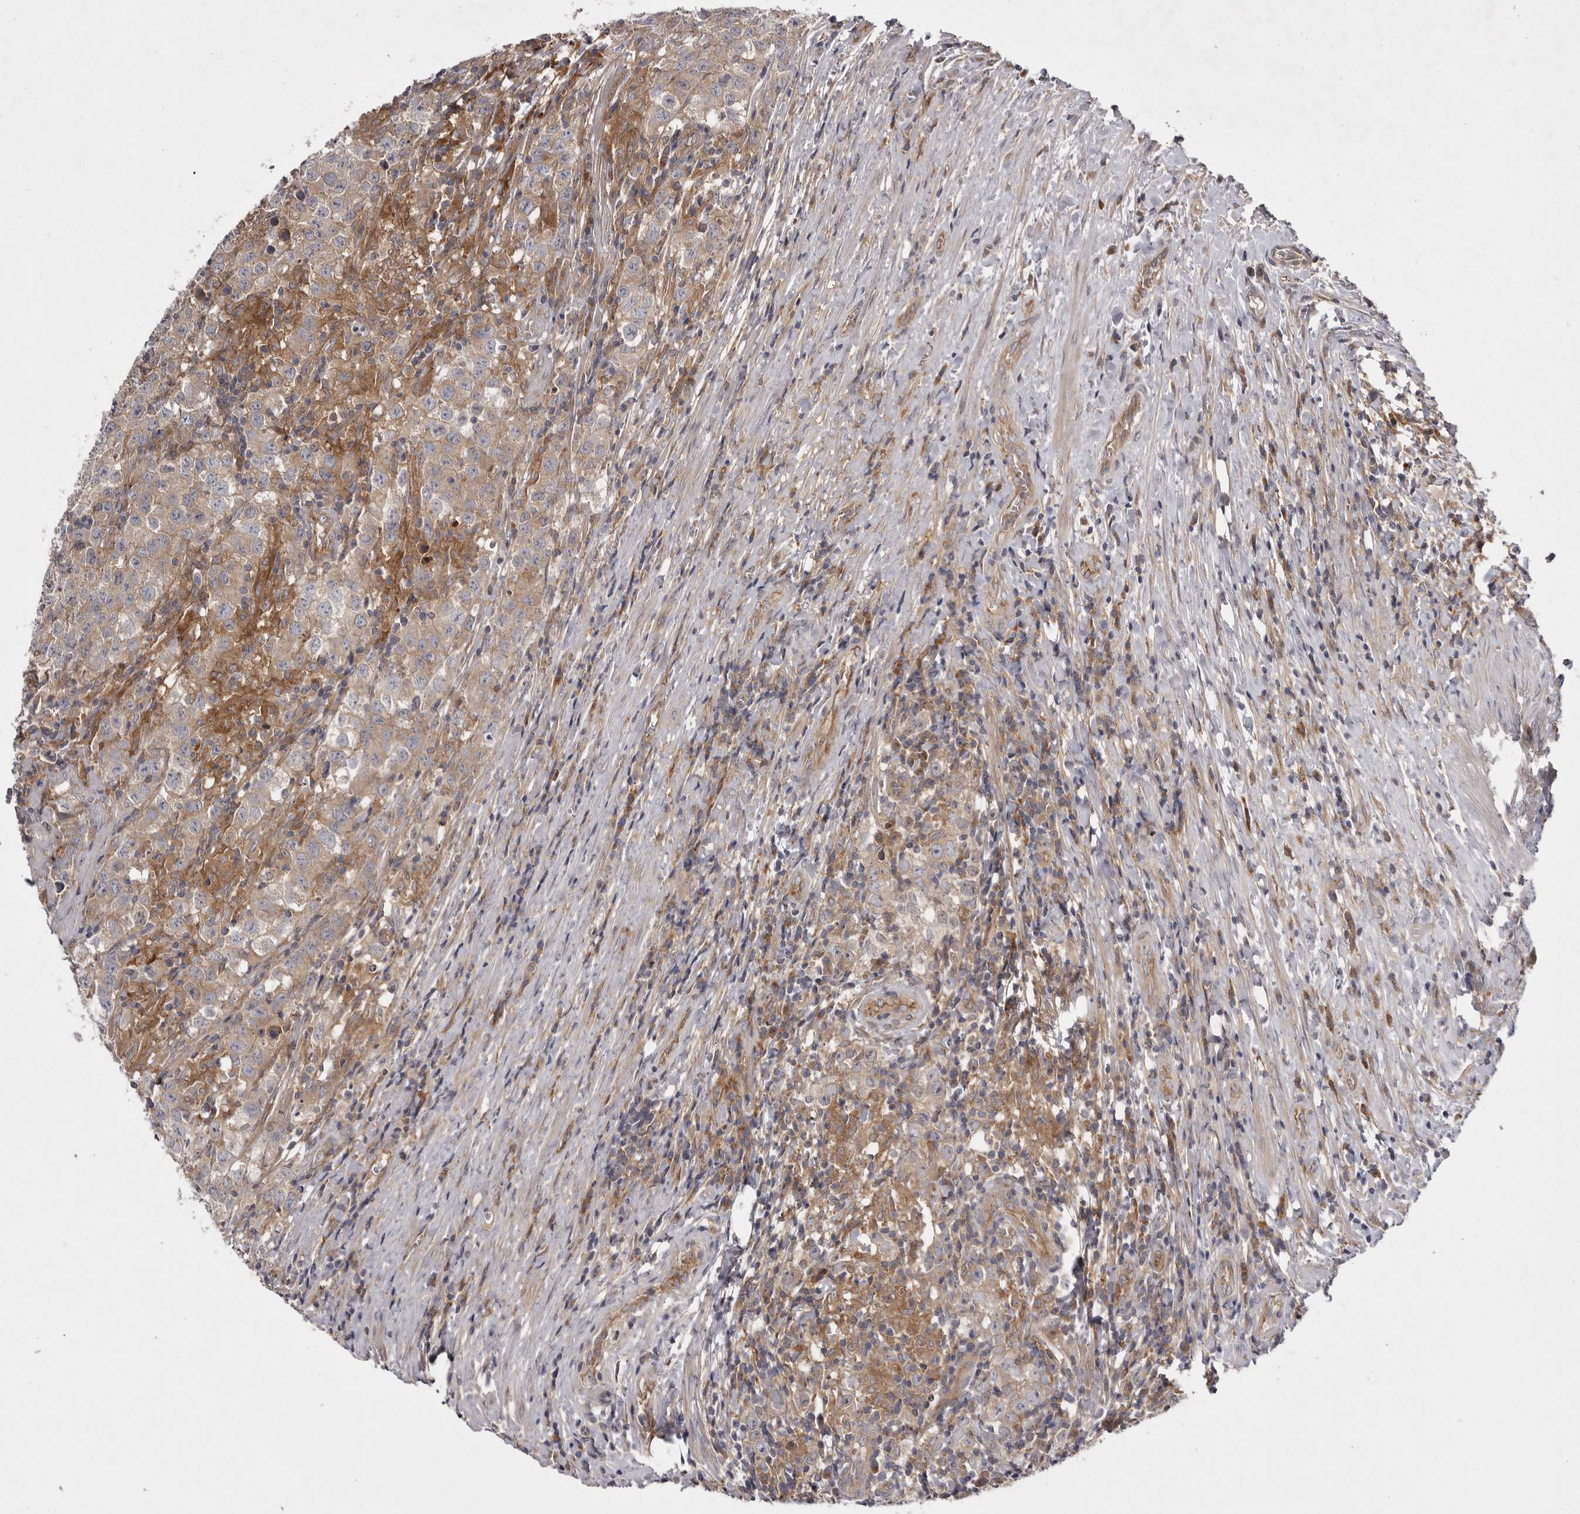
{"staining": {"intensity": "weak", "quantity": "25%-75%", "location": "cytoplasmic/membranous"}, "tissue": "testis cancer", "cell_type": "Tumor cells", "image_type": "cancer", "snomed": [{"axis": "morphology", "description": "Seminoma, NOS"}, {"axis": "morphology", "description": "Carcinoma, Embryonal, NOS"}, {"axis": "topography", "description": "Testis"}], "caption": "A high-resolution photomicrograph shows immunohistochemistry staining of testis cancer (seminoma), which reveals weak cytoplasmic/membranous positivity in approximately 25%-75% of tumor cells. (DAB (3,3'-diaminobenzidine) IHC with brightfield microscopy, high magnification).", "gene": "OSBPL9", "patient": {"sex": "male", "age": 43}}